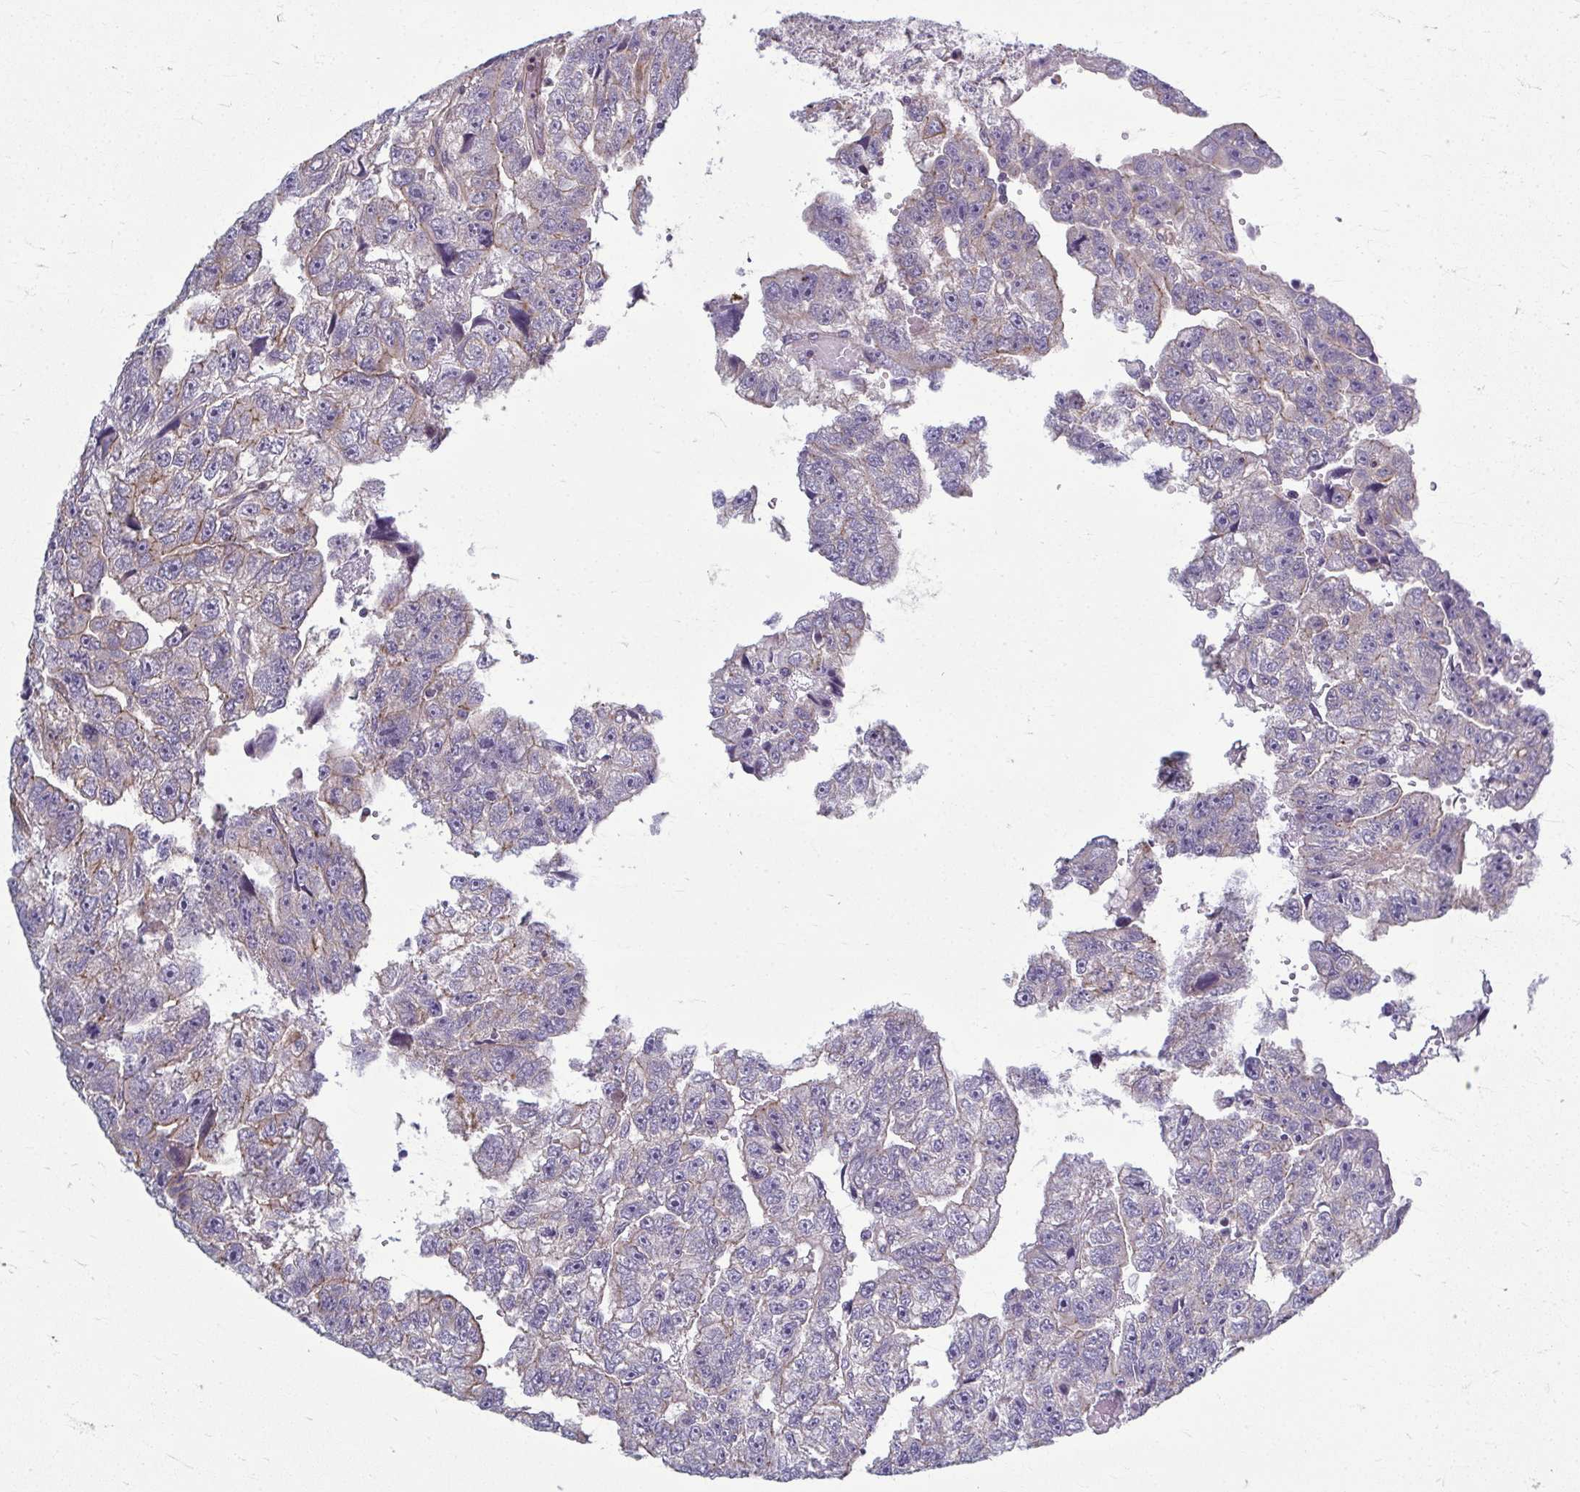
{"staining": {"intensity": "weak", "quantity": "<25%", "location": "cytoplasmic/membranous"}, "tissue": "testis cancer", "cell_type": "Tumor cells", "image_type": "cancer", "snomed": [{"axis": "morphology", "description": "Carcinoma, Embryonal, NOS"}, {"axis": "topography", "description": "Testis"}], "caption": "Tumor cells show no significant protein positivity in embryonal carcinoma (testis).", "gene": "EID2B", "patient": {"sex": "male", "age": 20}}